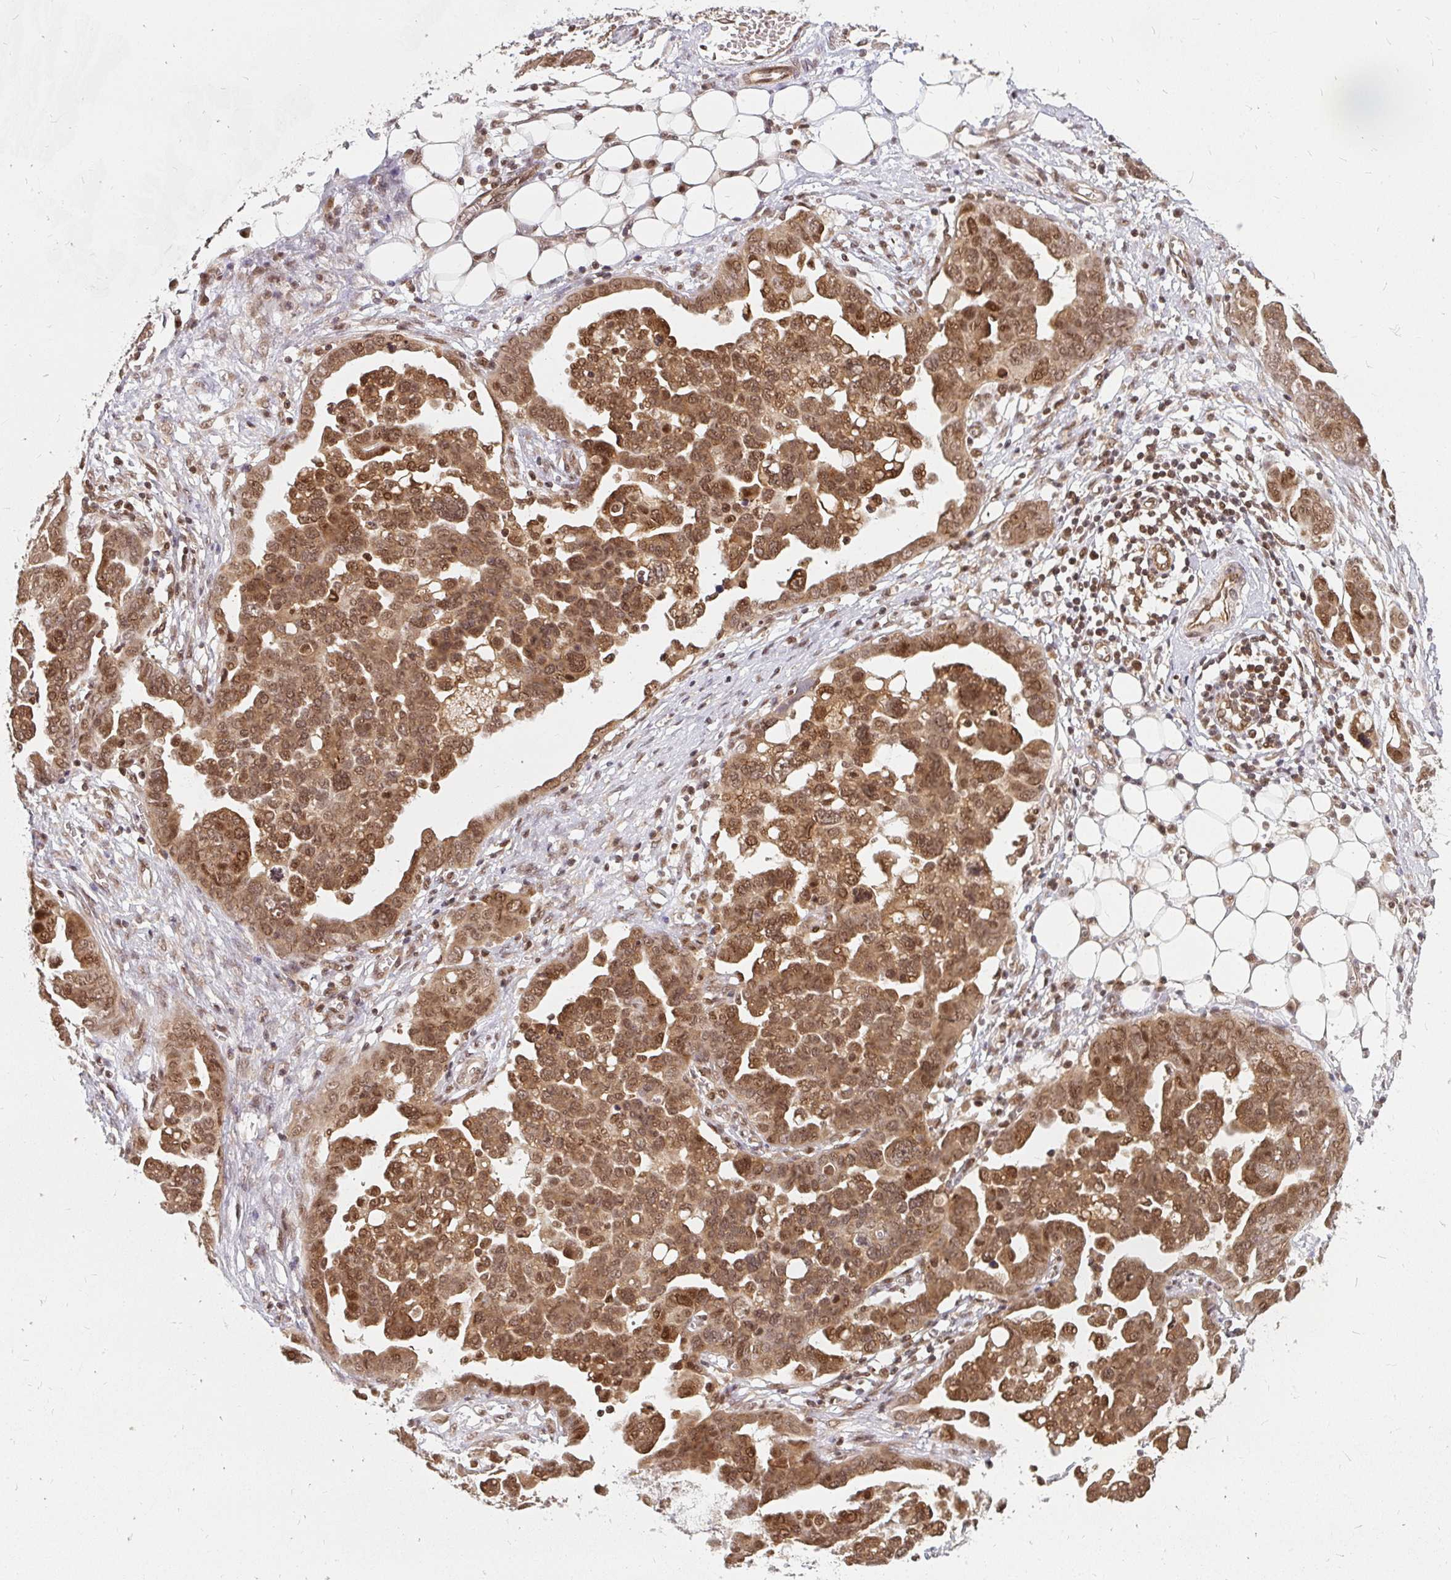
{"staining": {"intensity": "moderate", "quantity": ">75%", "location": "cytoplasmic/membranous,nuclear"}, "tissue": "ovarian cancer", "cell_type": "Tumor cells", "image_type": "cancer", "snomed": [{"axis": "morphology", "description": "Cystadenocarcinoma, serous, NOS"}, {"axis": "topography", "description": "Ovary"}], "caption": "Immunohistochemistry (IHC) of human ovarian serous cystadenocarcinoma demonstrates medium levels of moderate cytoplasmic/membranous and nuclear expression in approximately >75% of tumor cells. The staining is performed using DAB brown chromogen to label protein expression. The nuclei are counter-stained blue using hematoxylin.", "gene": "GTF3C6", "patient": {"sex": "female", "age": 59}}